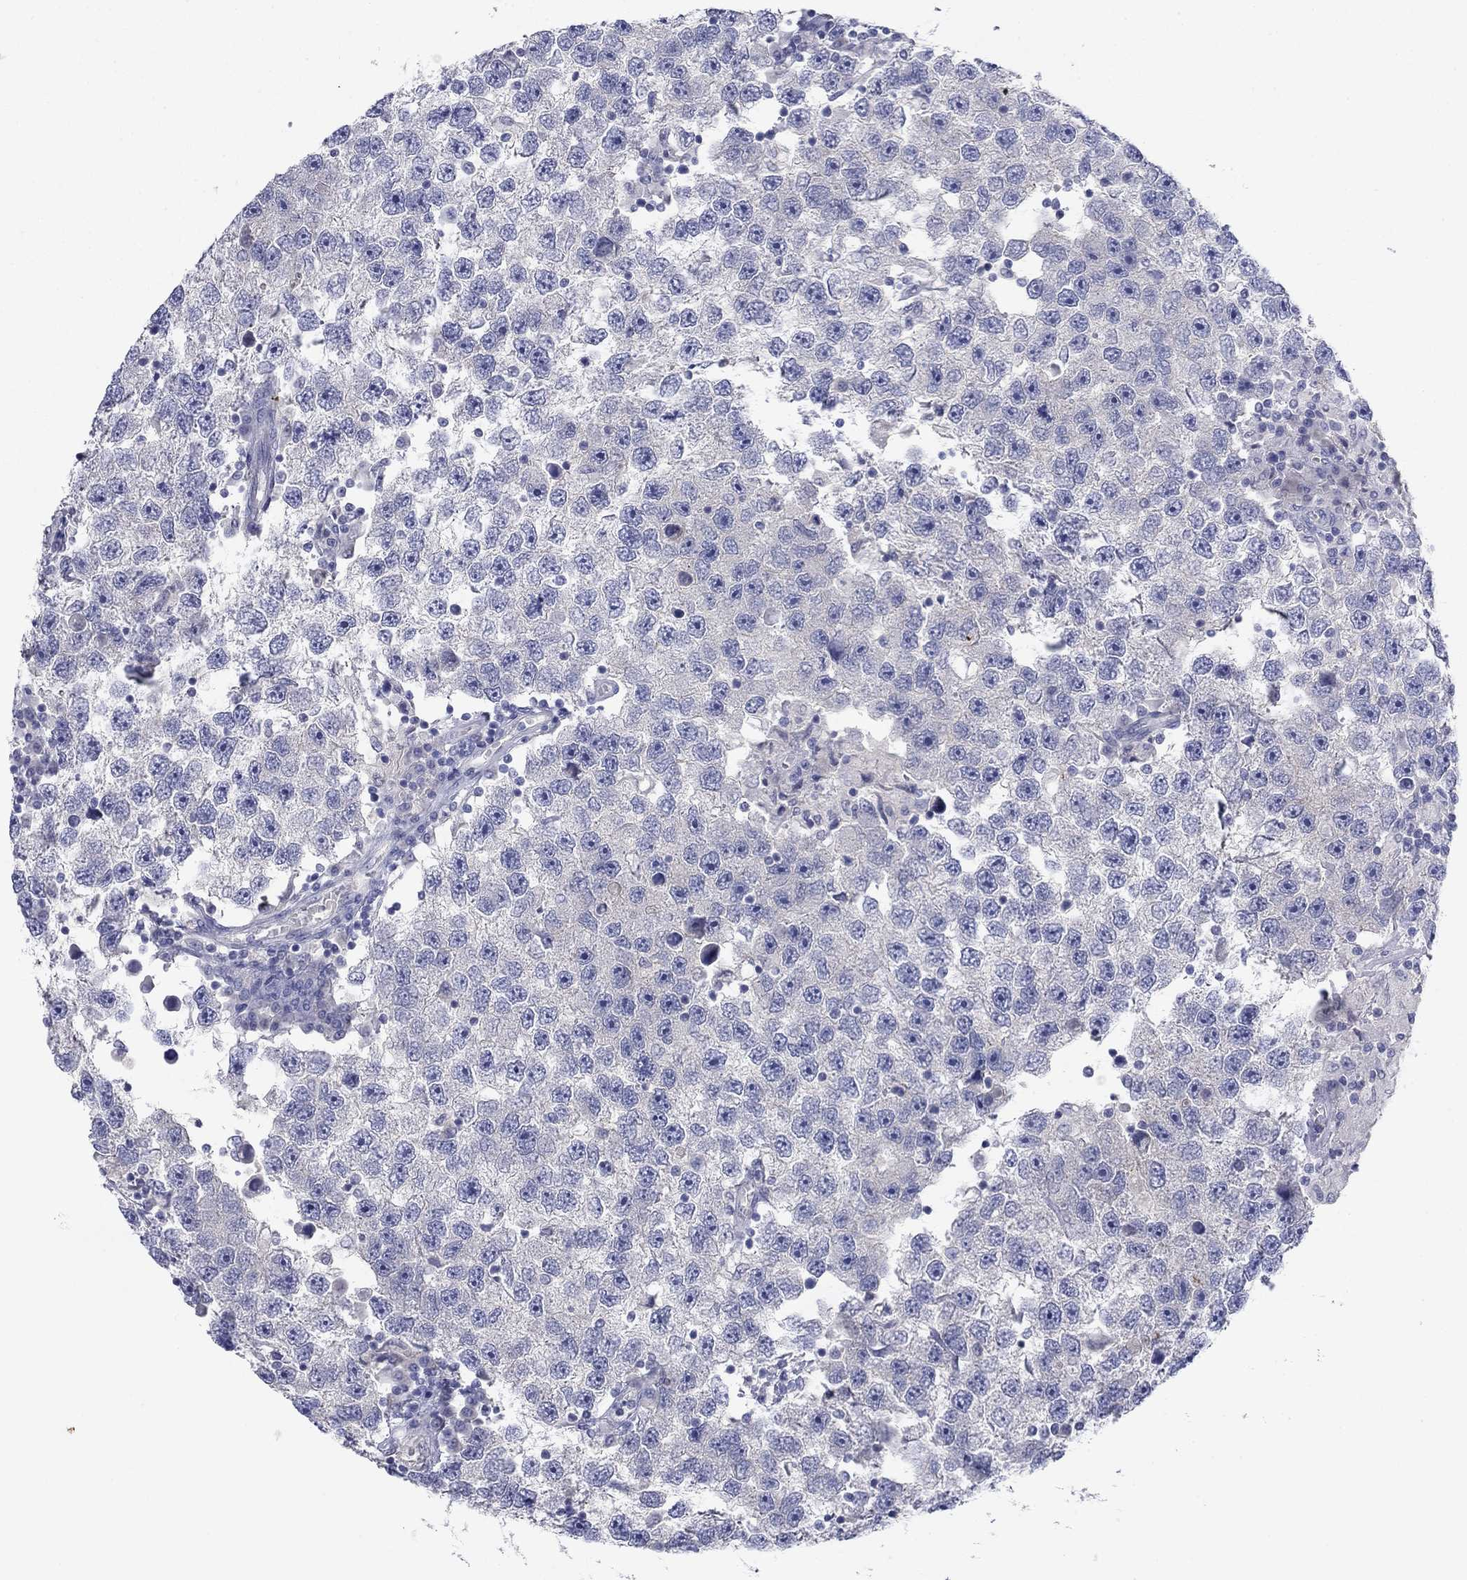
{"staining": {"intensity": "negative", "quantity": "none", "location": "none"}, "tissue": "testis cancer", "cell_type": "Tumor cells", "image_type": "cancer", "snomed": [{"axis": "morphology", "description": "Seminoma, NOS"}, {"axis": "topography", "description": "Testis"}], "caption": "There is no significant staining in tumor cells of testis cancer.", "gene": "PLS1", "patient": {"sex": "male", "age": 26}}